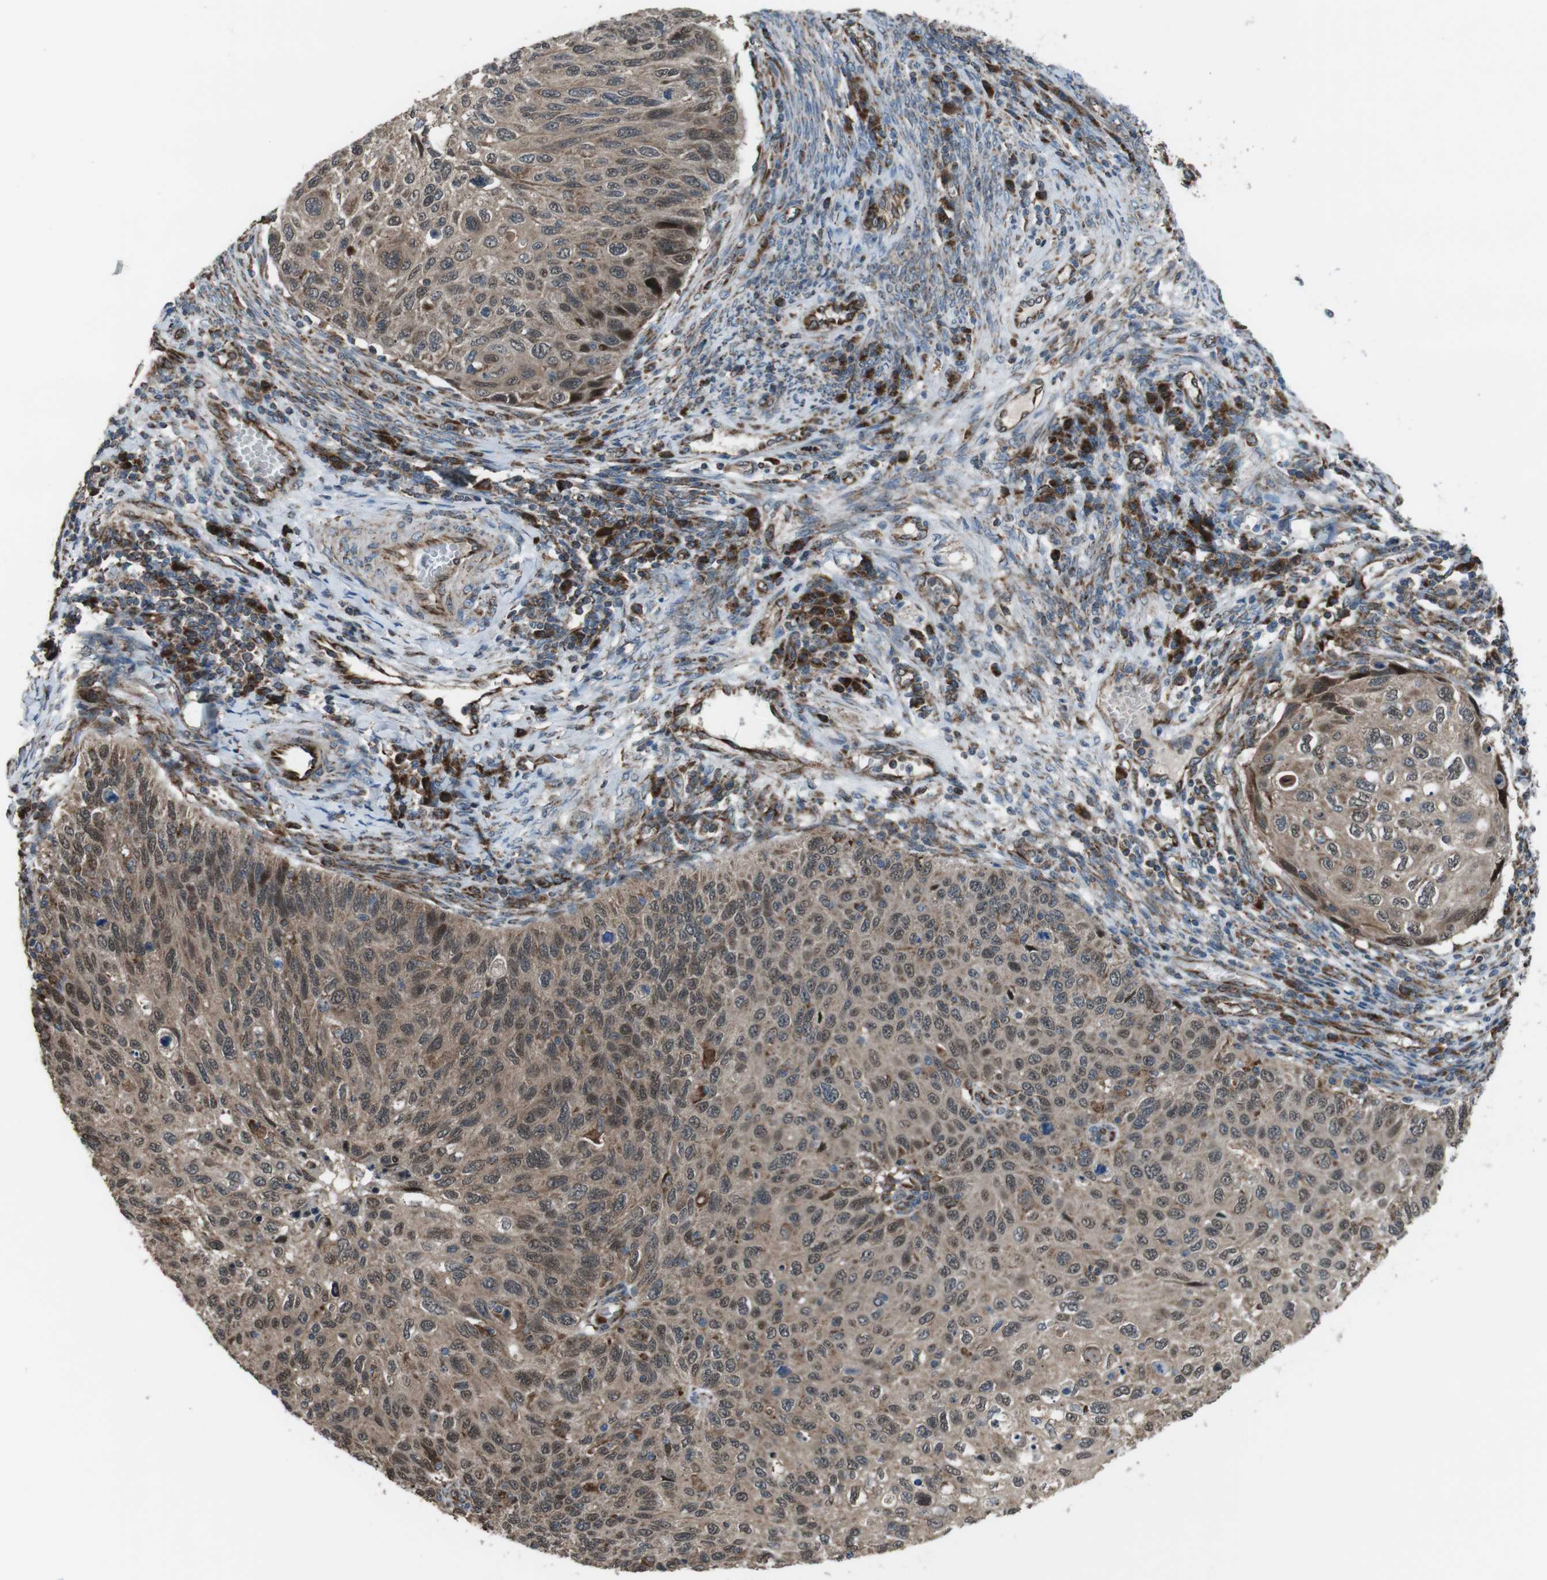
{"staining": {"intensity": "moderate", "quantity": ">75%", "location": "cytoplasmic/membranous,nuclear"}, "tissue": "cervical cancer", "cell_type": "Tumor cells", "image_type": "cancer", "snomed": [{"axis": "morphology", "description": "Squamous cell carcinoma, NOS"}, {"axis": "topography", "description": "Cervix"}], "caption": "Cervical cancer (squamous cell carcinoma) stained for a protein (brown) reveals moderate cytoplasmic/membranous and nuclear positive expression in about >75% of tumor cells.", "gene": "GIMAP8", "patient": {"sex": "female", "age": 70}}